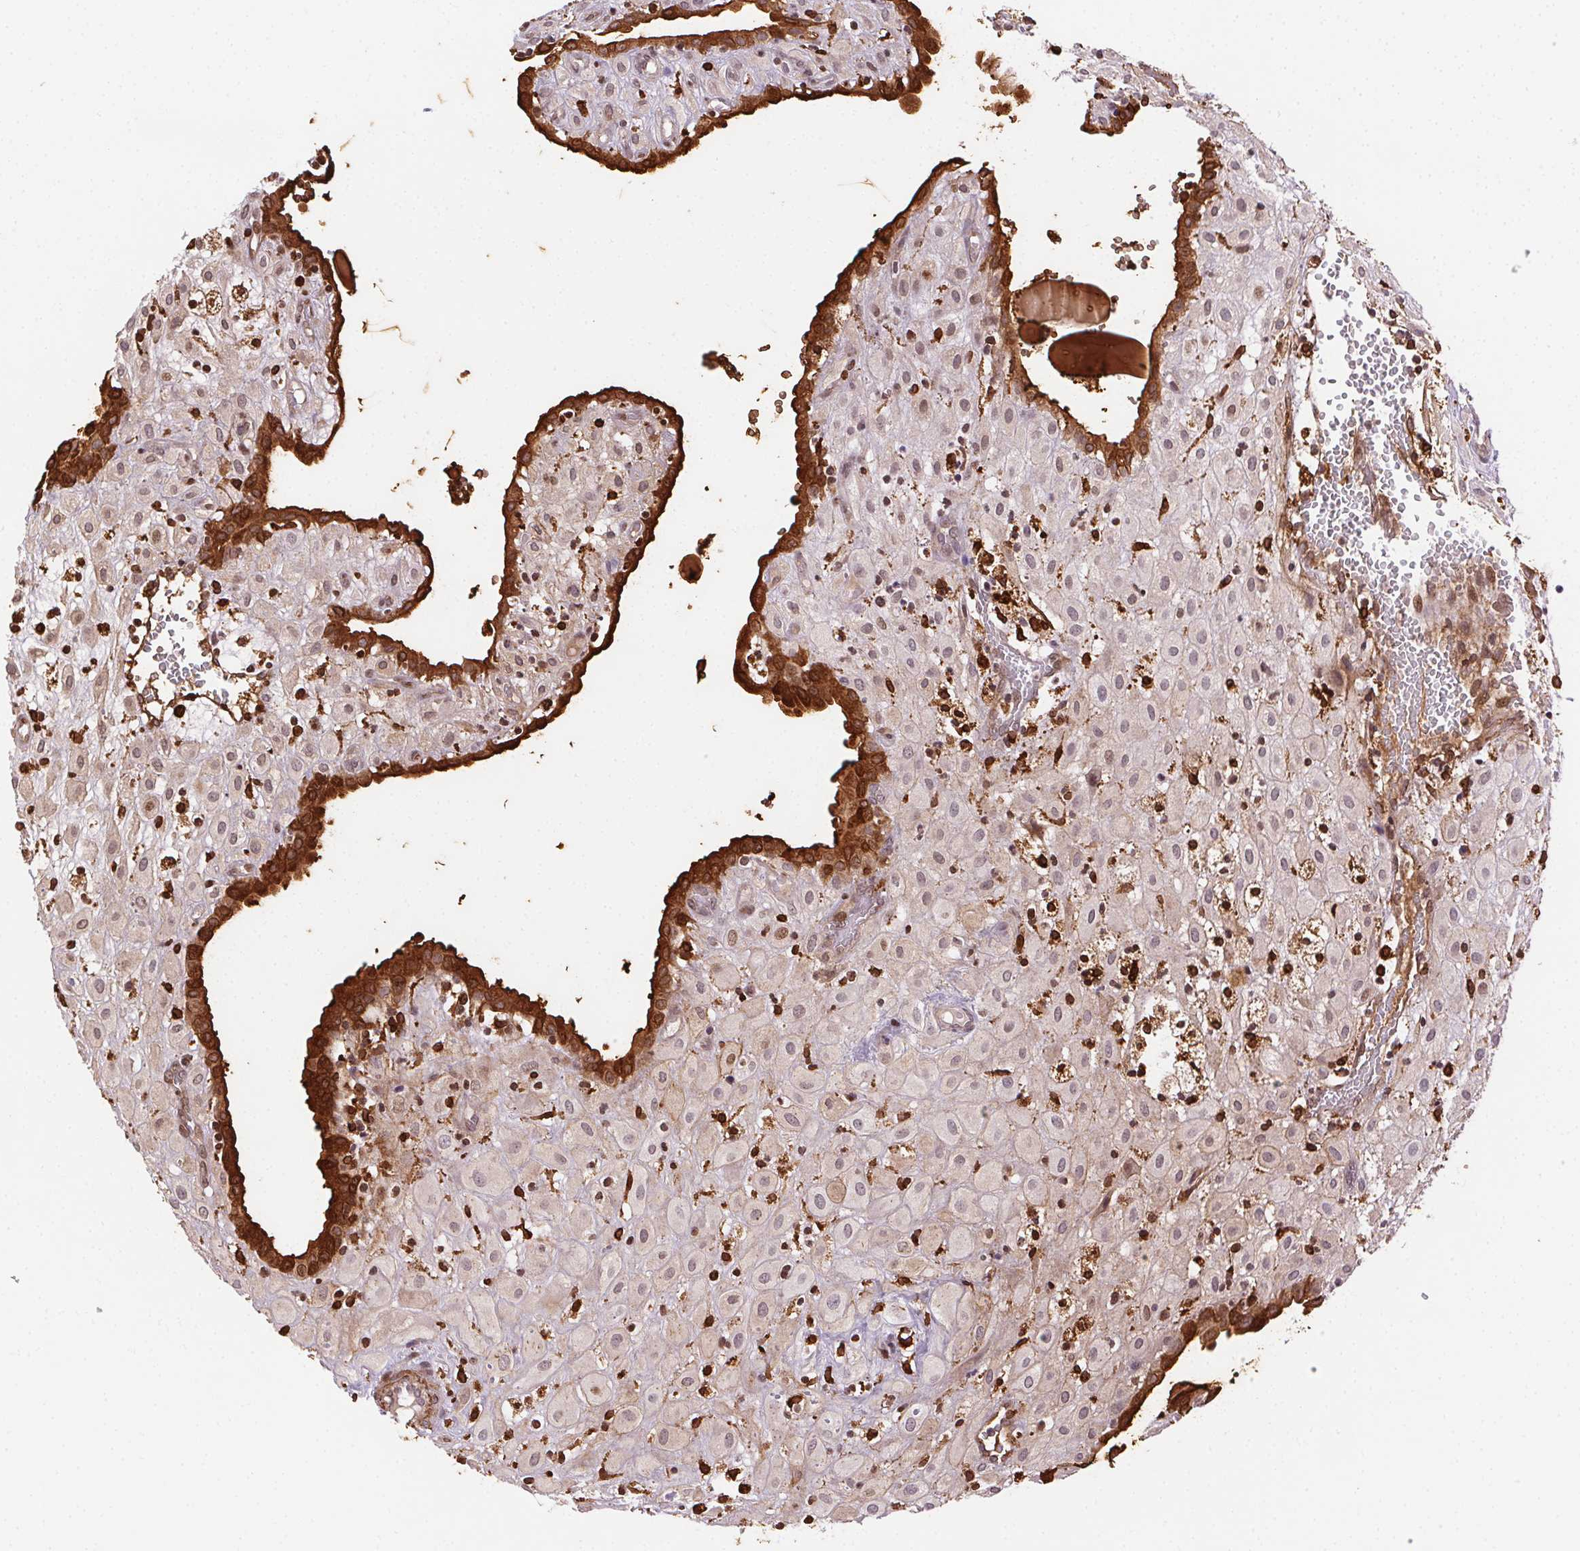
{"staining": {"intensity": "weak", "quantity": "<25%", "location": "cytoplasmic/membranous"}, "tissue": "placenta", "cell_type": "Decidual cells", "image_type": "normal", "snomed": [{"axis": "morphology", "description": "Normal tissue, NOS"}, {"axis": "topography", "description": "Placenta"}], "caption": "Benign placenta was stained to show a protein in brown. There is no significant expression in decidual cells. Nuclei are stained in blue.", "gene": "RNASET2", "patient": {"sex": "female", "age": 24}}